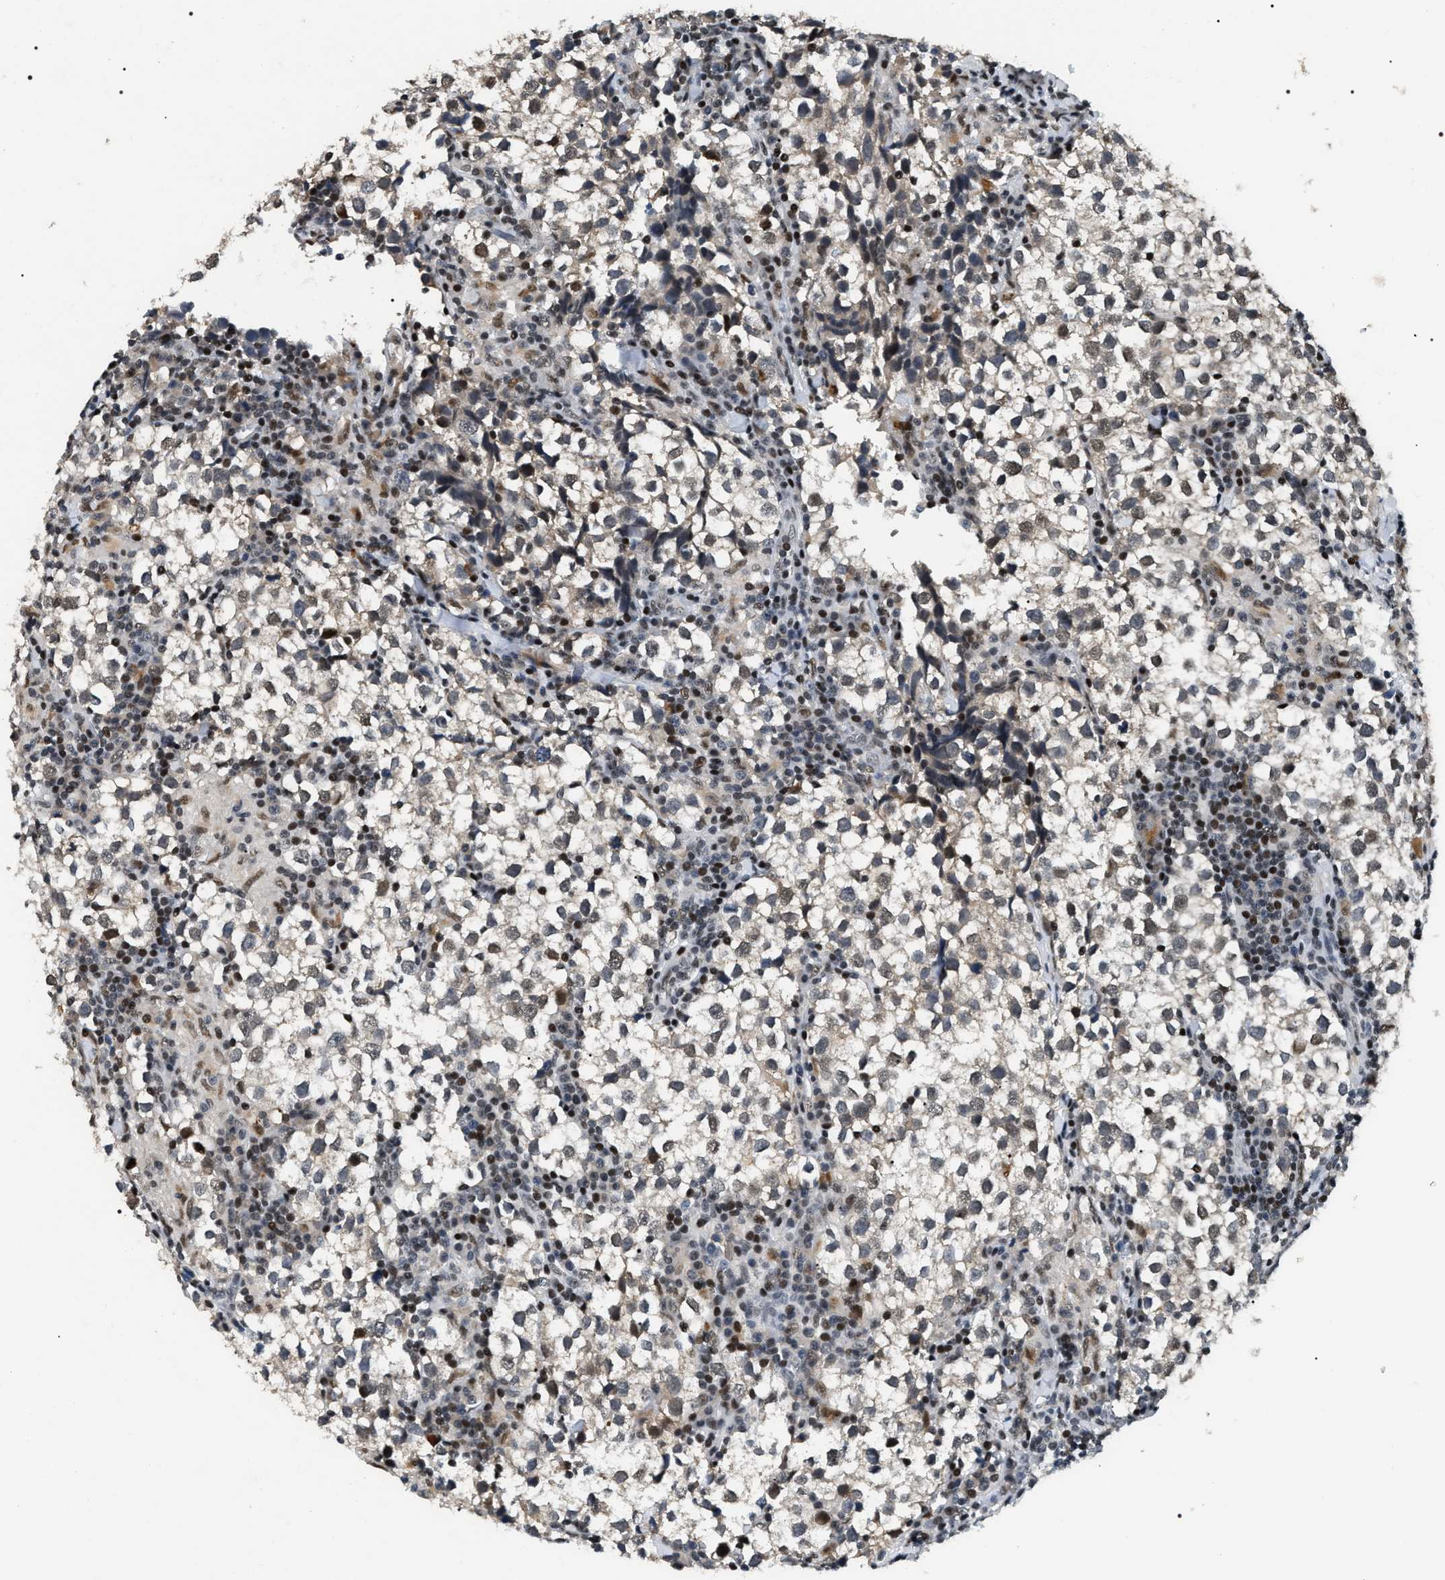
{"staining": {"intensity": "weak", "quantity": "<25%", "location": "nuclear"}, "tissue": "testis cancer", "cell_type": "Tumor cells", "image_type": "cancer", "snomed": [{"axis": "morphology", "description": "Seminoma, NOS"}, {"axis": "morphology", "description": "Carcinoma, Embryonal, NOS"}, {"axis": "topography", "description": "Testis"}], "caption": "An immunohistochemistry (IHC) histopathology image of embryonal carcinoma (testis) is shown. There is no staining in tumor cells of embryonal carcinoma (testis). Brightfield microscopy of immunohistochemistry stained with DAB (3,3'-diaminobenzidine) (brown) and hematoxylin (blue), captured at high magnification.", "gene": "C7orf25", "patient": {"sex": "male", "age": 36}}